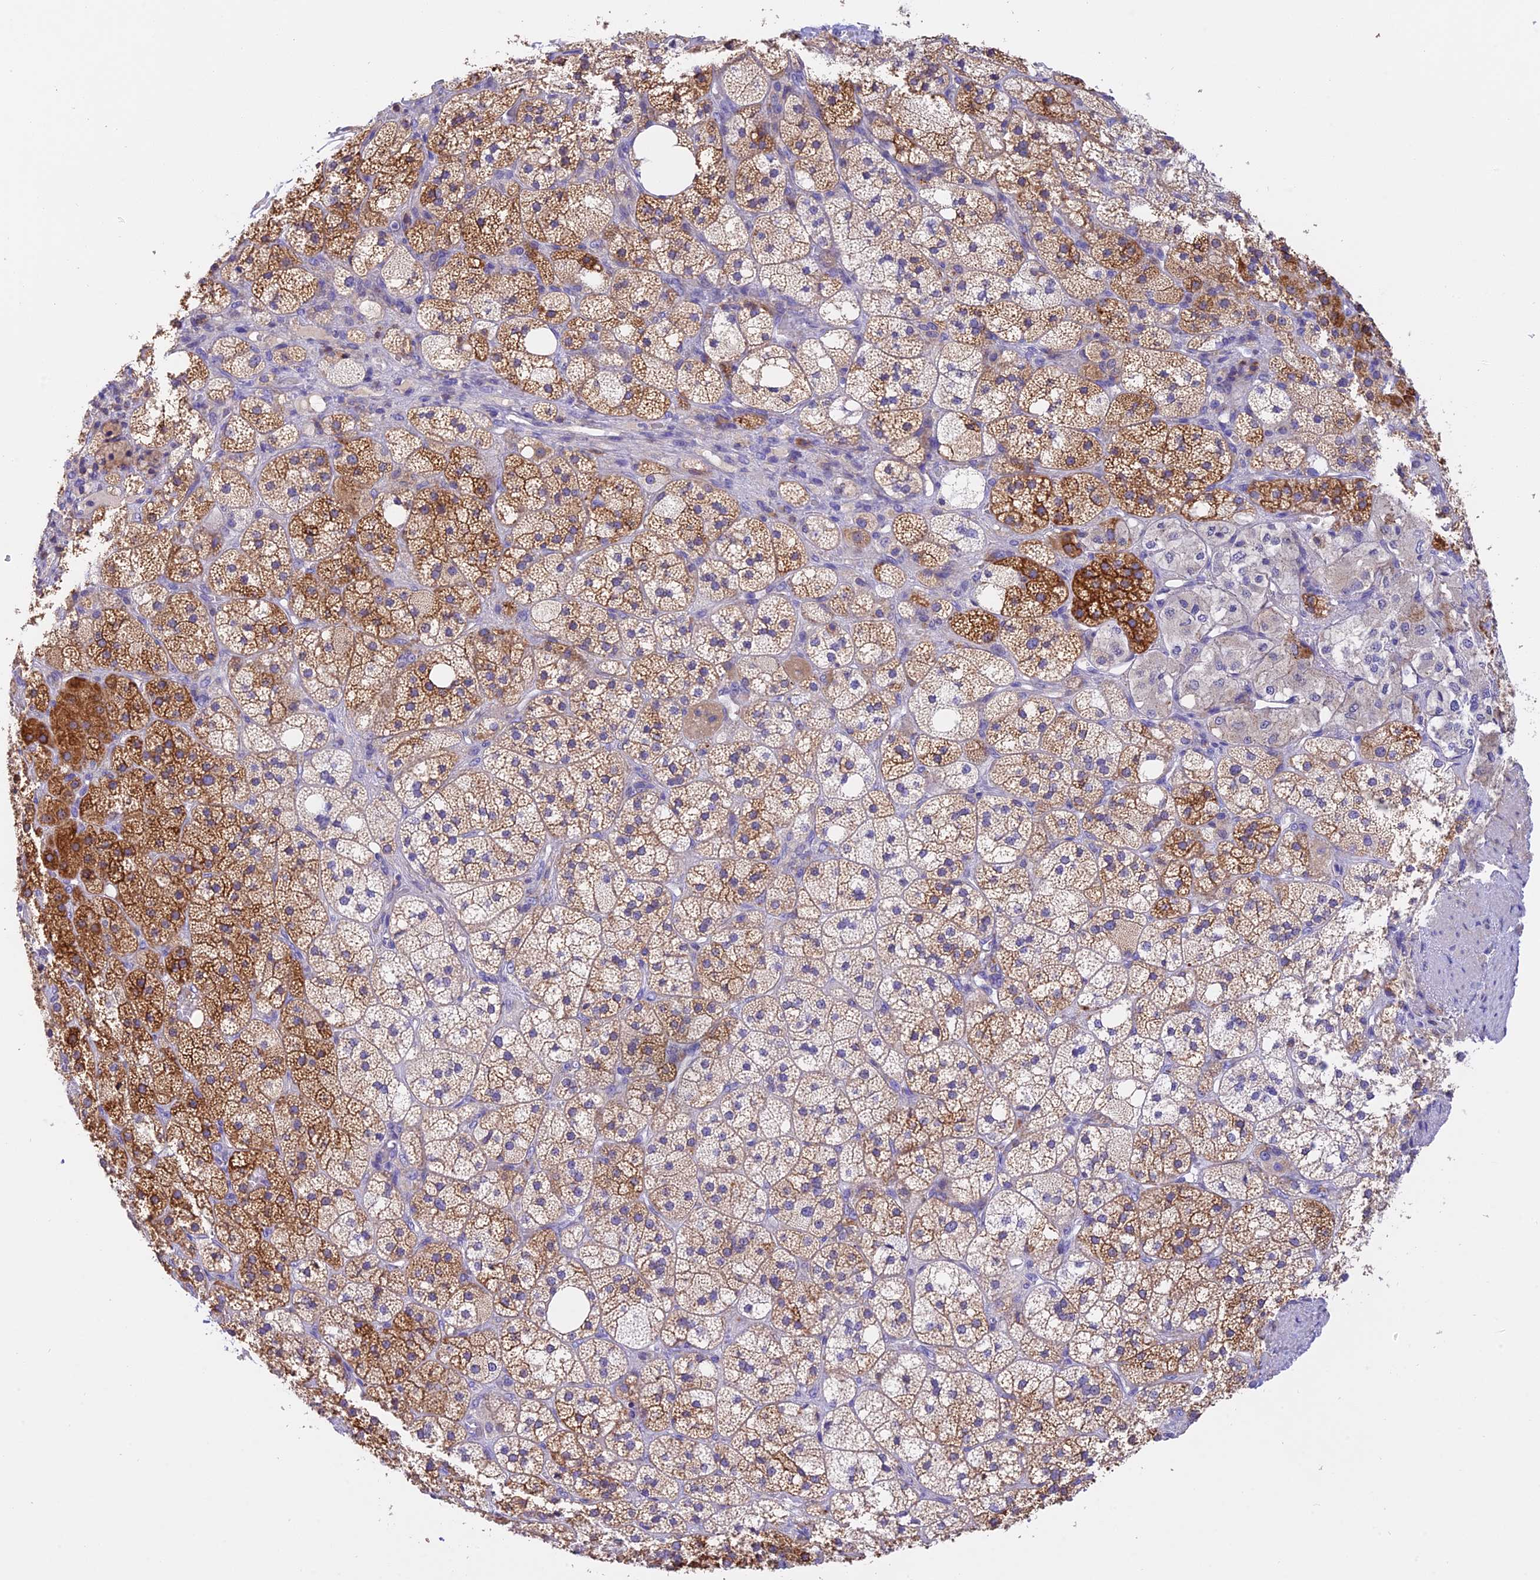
{"staining": {"intensity": "strong", "quantity": "25%-75%", "location": "cytoplasmic/membranous"}, "tissue": "adrenal gland", "cell_type": "Glandular cells", "image_type": "normal", "snomed": [{"axis": "morphology", "description": "Normal tissue, NOS"}, {"axis": "topography", "description": "Adrenal gland"}], "caption": "Adrenal gland stained for a protein (brown) reveals strong cytoplasmic/membranous positive staining in approximately 25%-75% of glandular cells.", "gene": "LPXN", "patient": {"sex": "male", "age": 61}}